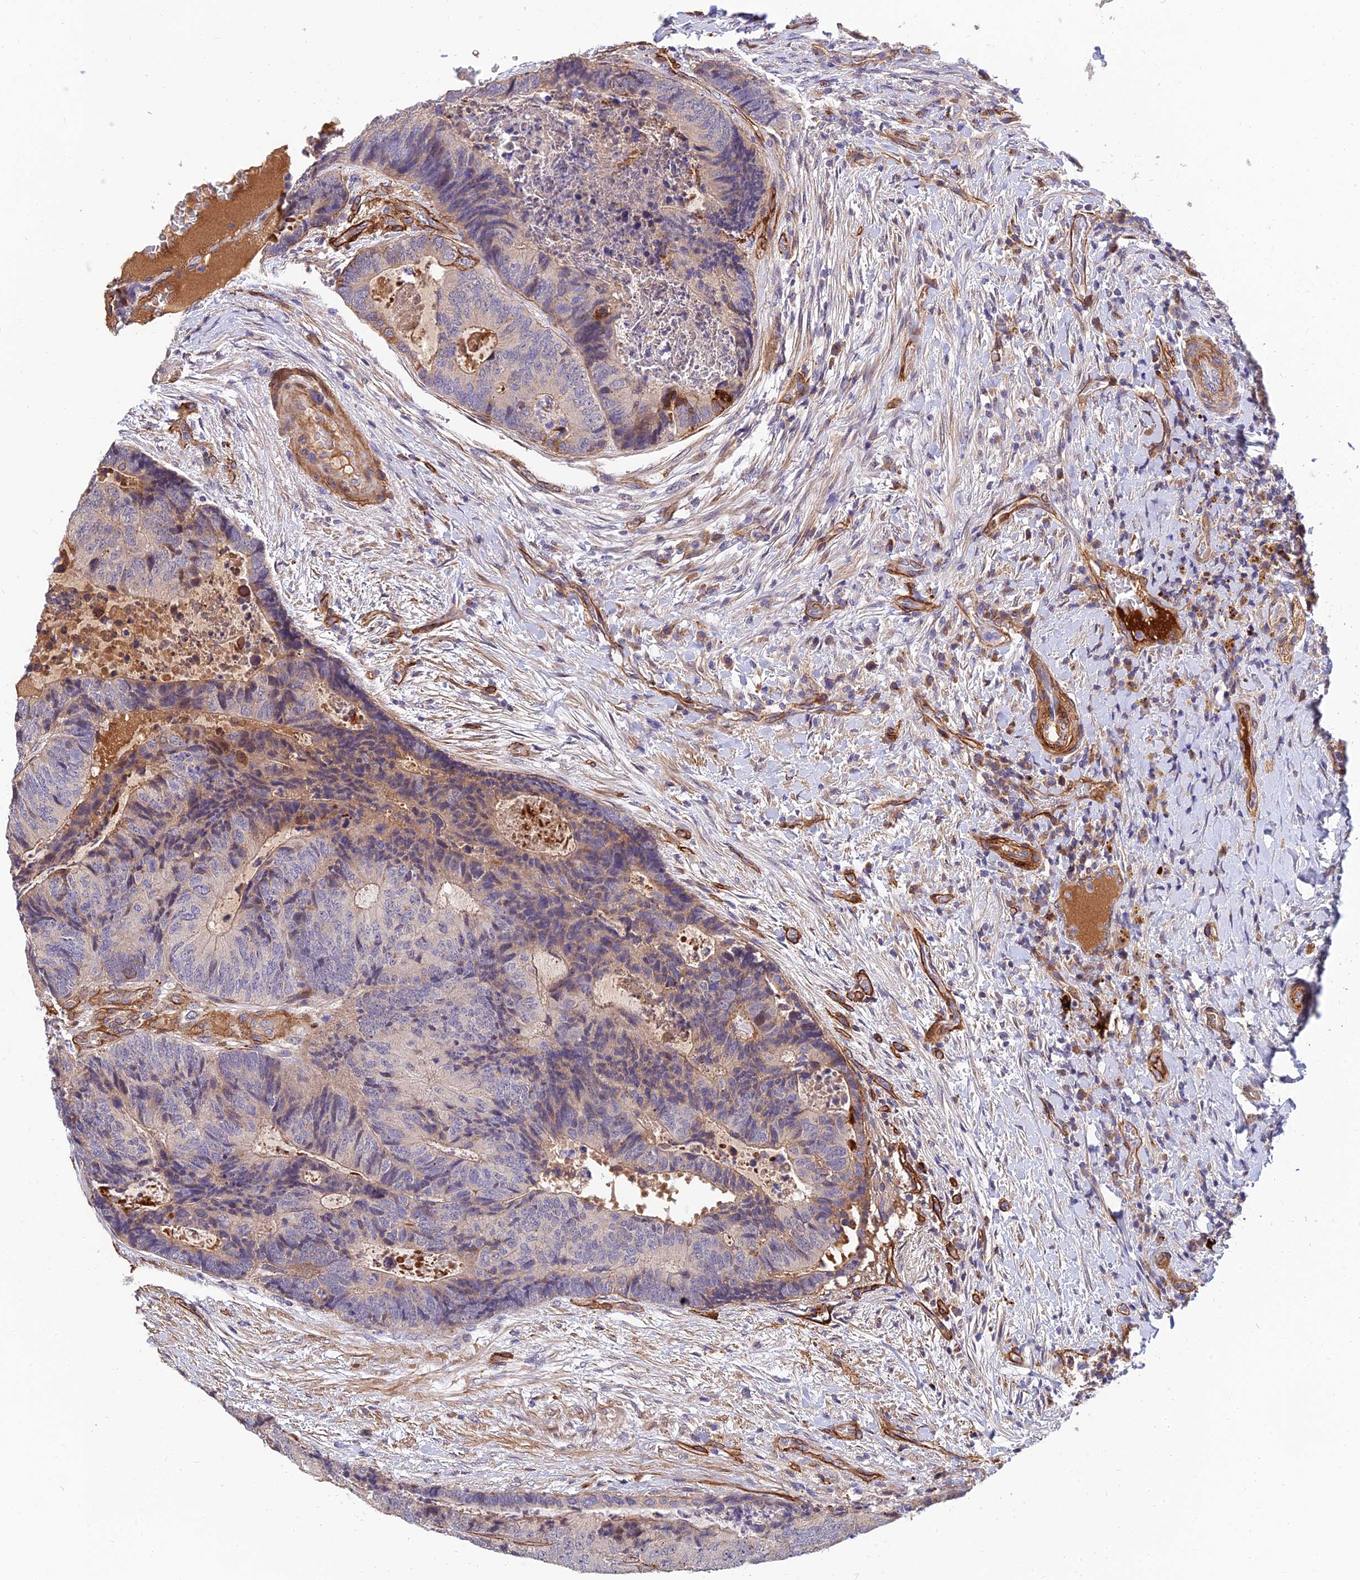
{"staining": {"intensity": "negative", "quantity": "none", "location": "none"}, "tissue": "colorectal cancer", "cell_type": "Tumor cells", "image_type": "cancer", "snomed": [{"axis": "morphology", "description": "Adenocarcinoma, NOS"}, {"axis": "topography", "description": "Colon"}], "caption": "This is an immunohistochemistry (IHC) histopathology image of adenocarcinoma (colorectal). There is no positivity in tumor cells.", "gene": "MRPL35", "patient": {"sex": "female", "age": 67}}